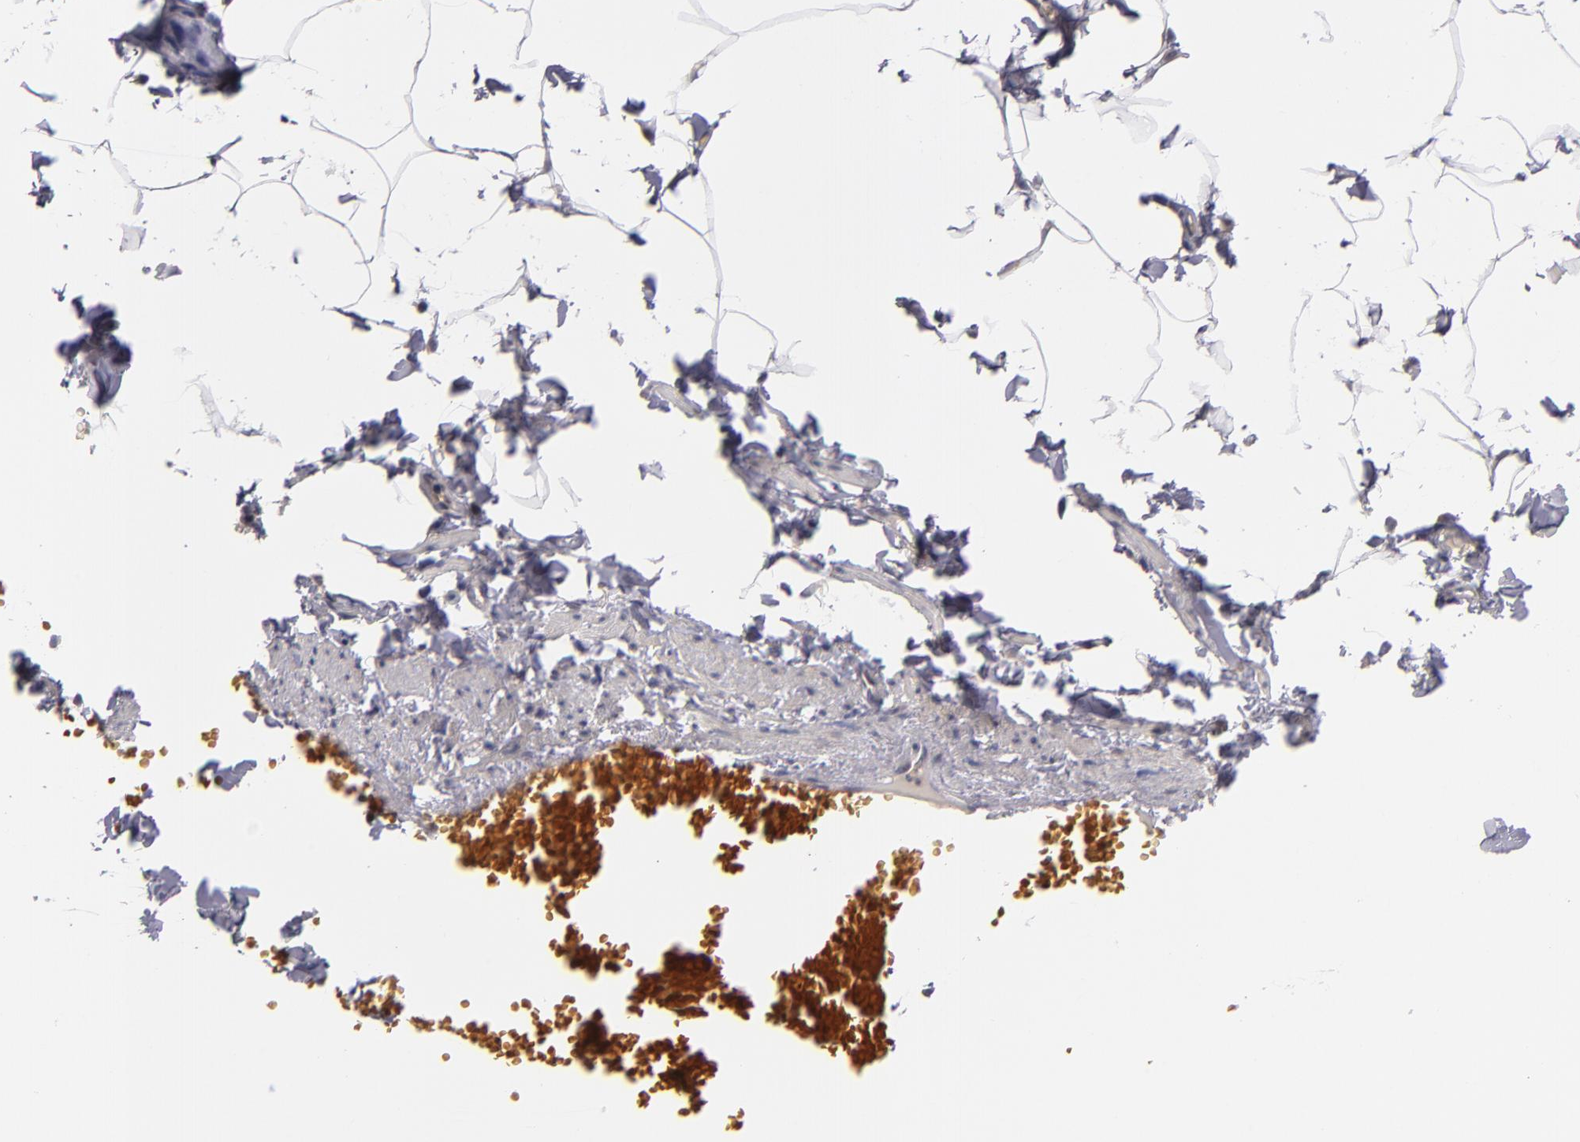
{"staining": {"intensity": "negative", "quantity": "none", "location": "none"}, "tissue": "adipose tissue", "cell_type": "Adipocytes", "image_type": "normal", "snomed": [{"axis": "morphology", "description": "Normal tissue, NOS"}, {"axis": "topography", "description": "Vascular tissue"}], "caption": "An IHC histopathology image of benign adipose tissue is shown. There is no staining in adipocytes of adipose tissue.", "gene": "CDC7", "patient": {"sex": "male", "age": 41}}